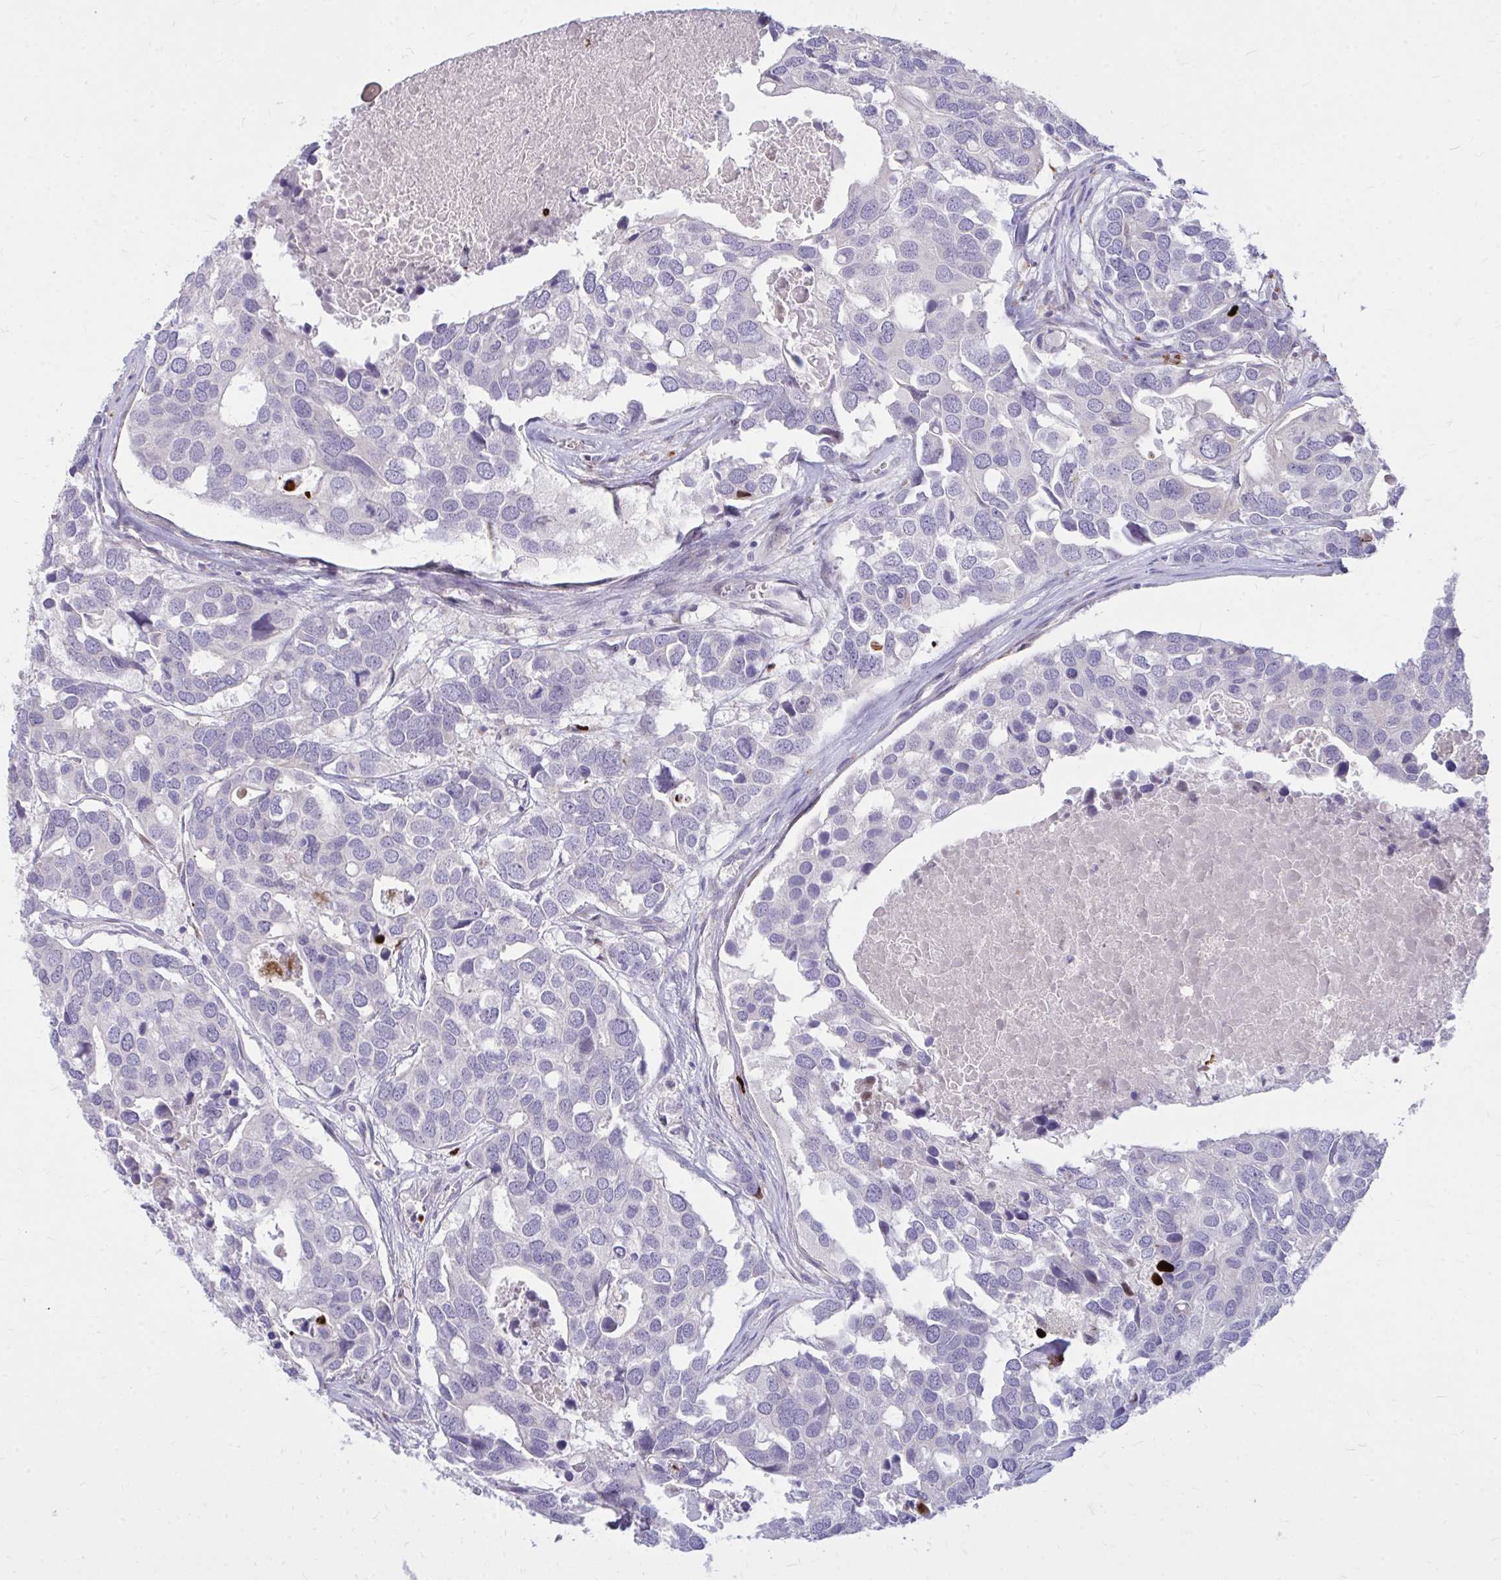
{"staining": {"intensity": "negative", "quantity": "none", "location": "none"}, "tissue": "breast cancer", "cell_type": "Tumor cells", "image_type": "cancer", "snomed": [{"axis": "morphology", "description": "Duct carcinoma"}, {"axis": "topography", "description": "Breast"}], "caption": "Immunohistochemistry (IHC) histopathology image of human breast invasive ductal carcinoma stained for a protein (brown), which displays no positivity in tumor cells.", "gene": "RAB6B", "patient": {"sex": "female", "age": 83}}